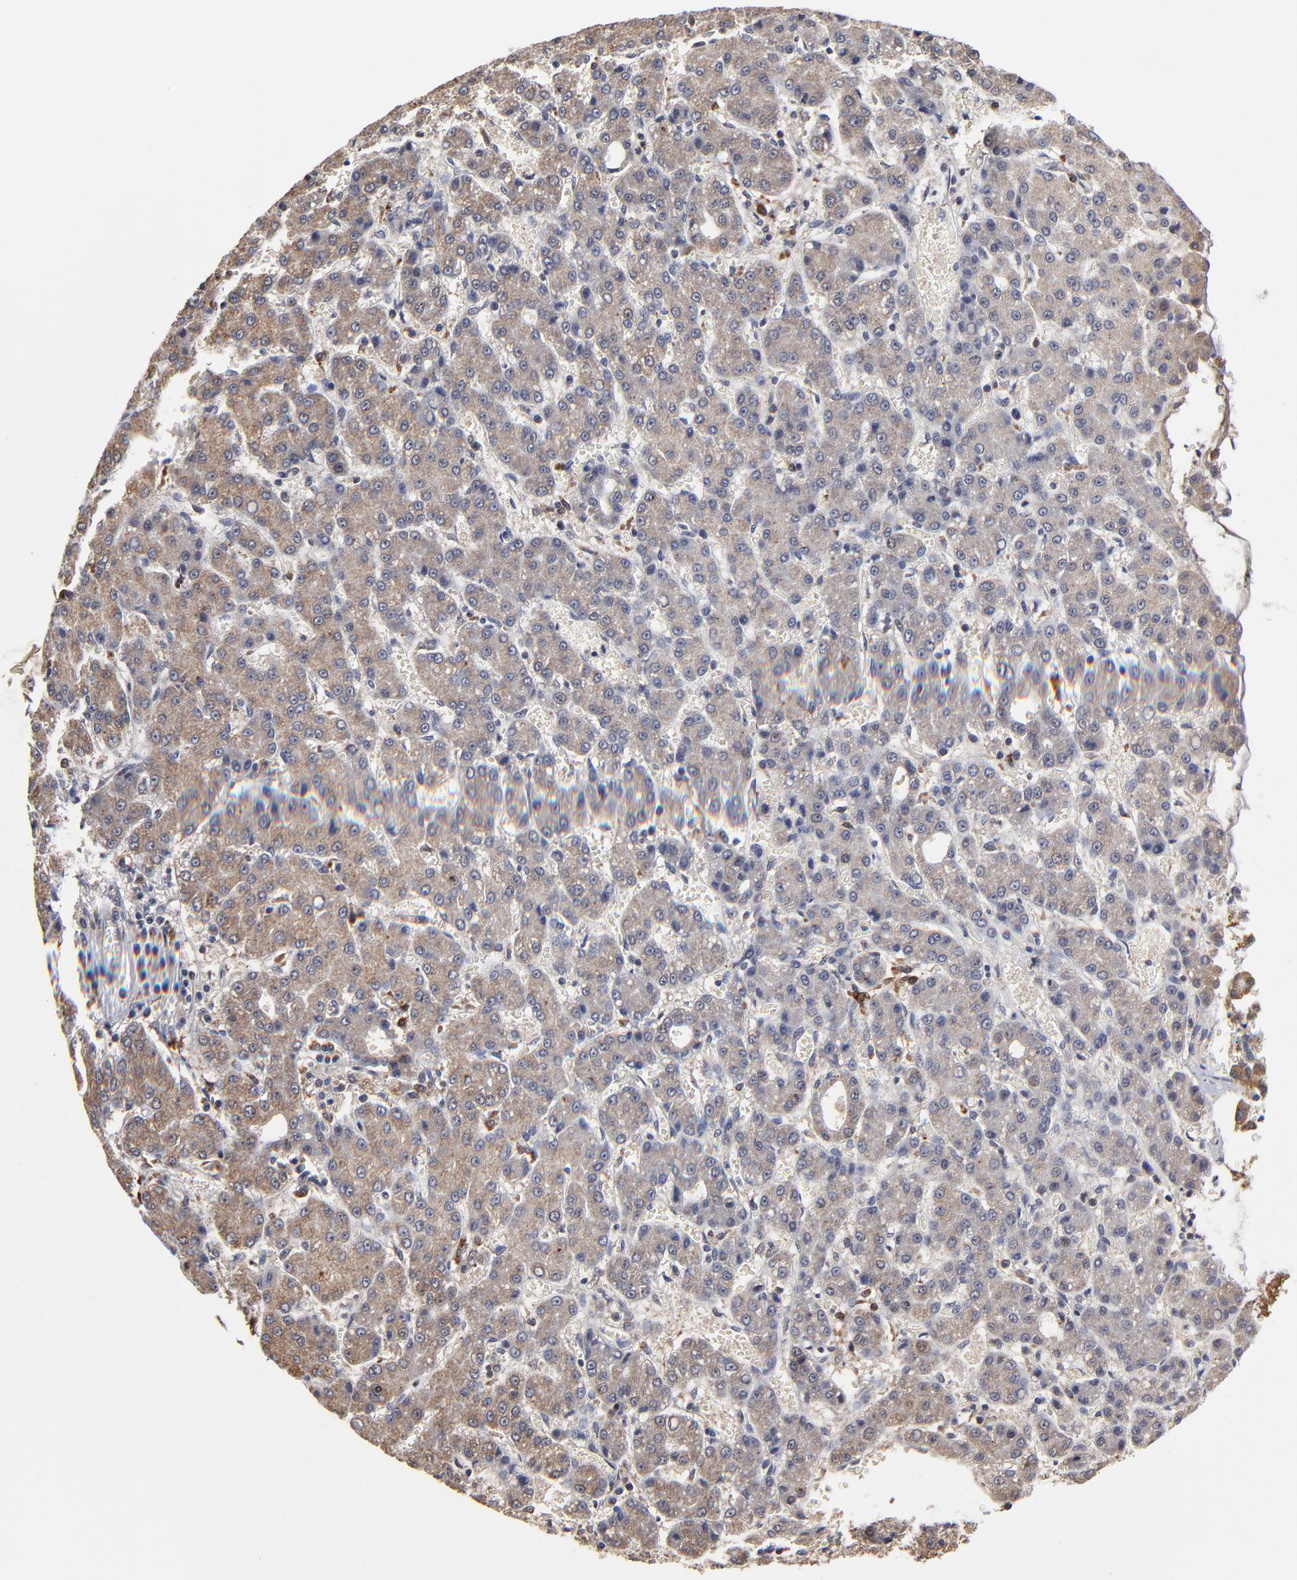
{"staining": {"intensity": "weak", "quantity": ">75%", "location": "cytoplasmic/membranous"}, "tissue": "liver cancer", "cell_type": "Tumor cells", "image_type": "cancer", "snomed": [{"axis": "morphology", "description": "Carcinoma, Hepatocellular, NOS"}, {"axis": "topography", "description": "Liver"}], "caption": "Tumor cells show low levels of weak cytoplasmic/membranous positivity in approximately >75% of cells in hepatocellular carcinoma (liver).", "gene": "LGALS3", "patient": {"sex": "male", "age": 69}}